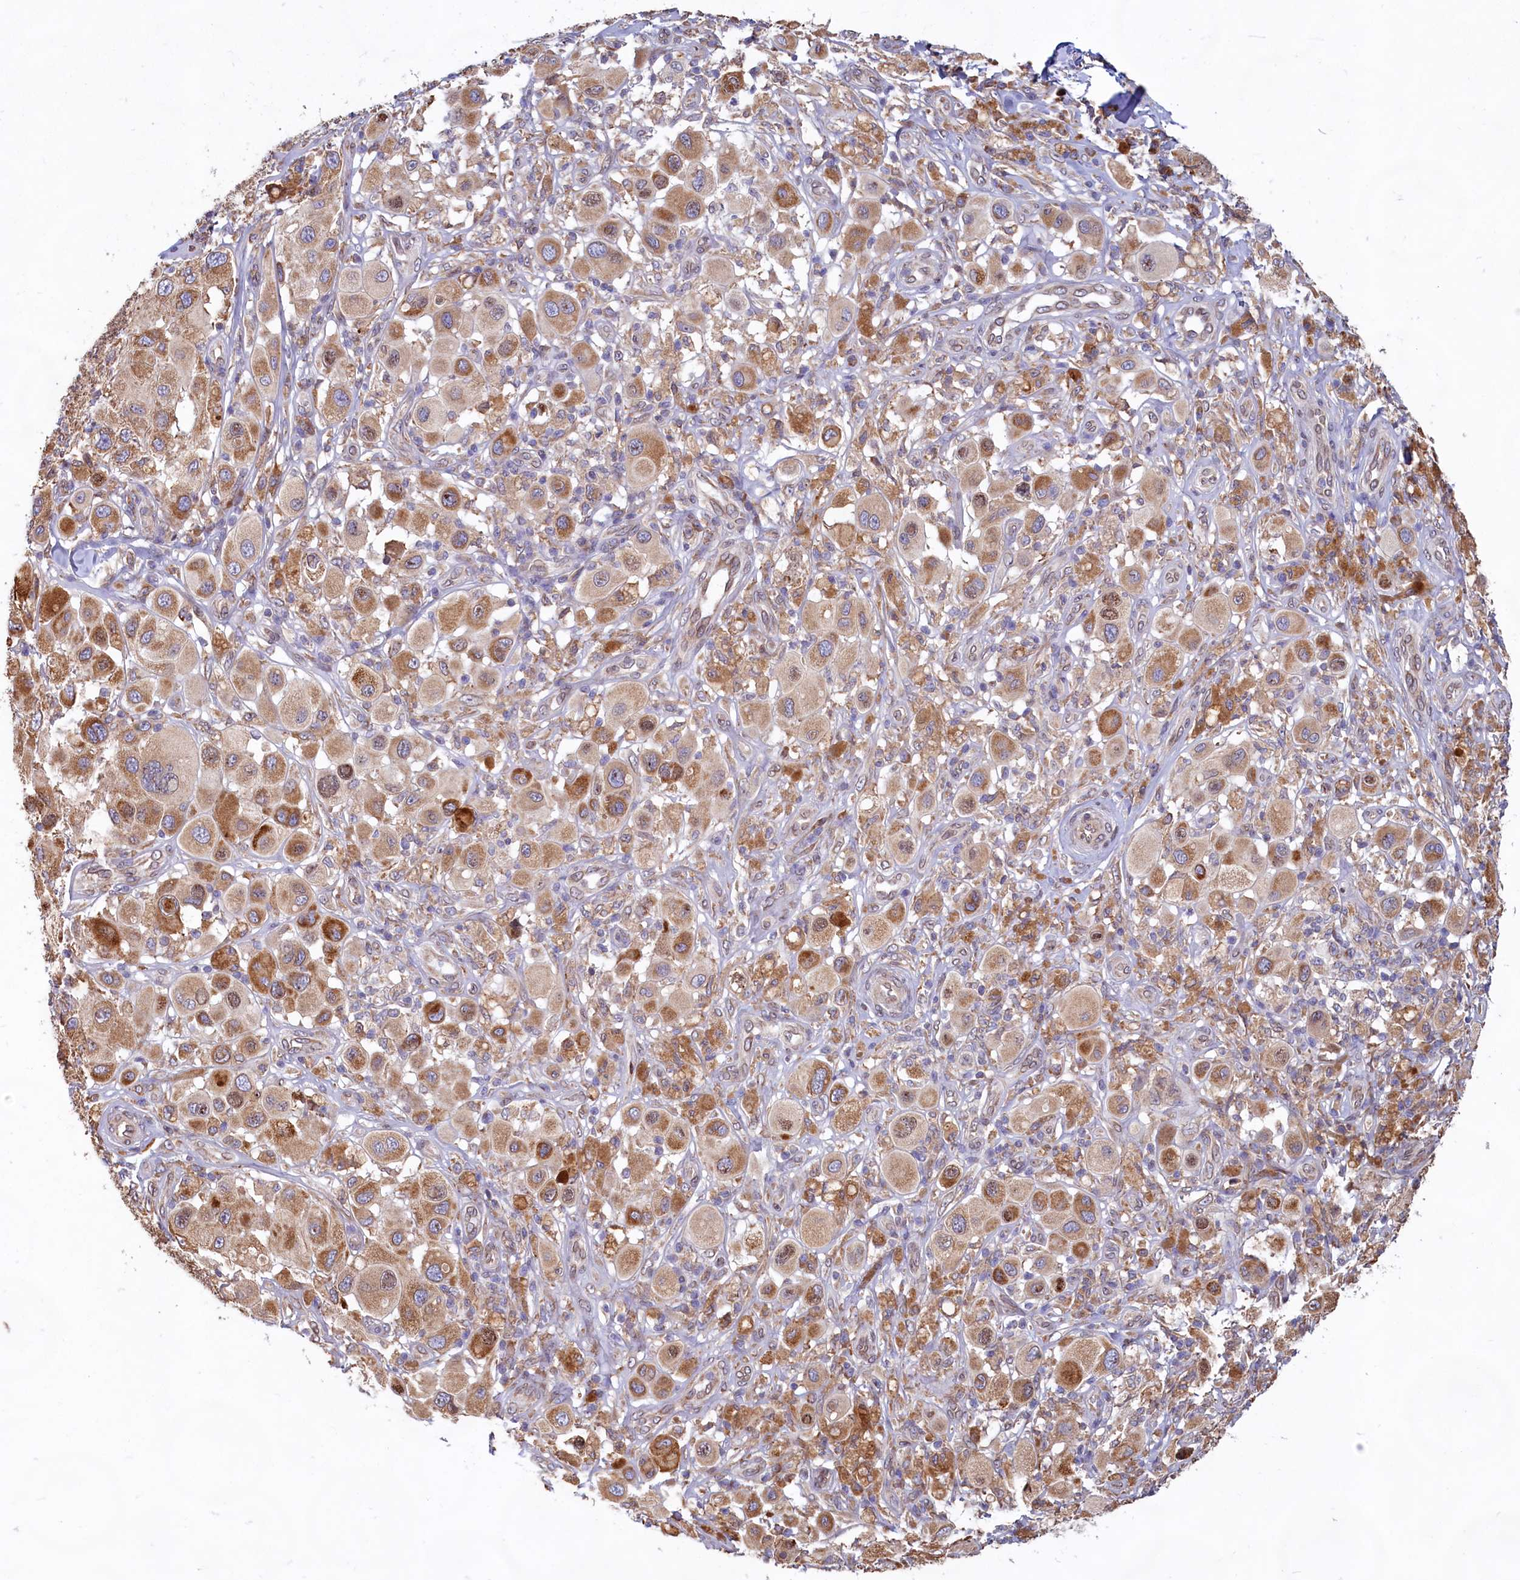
{"staining": {"intensity": "moderate", "quantity": ">75%", "location": "cytoplasmic/membranous"}, "tissue": "melanoma", "cell_type": "Tumor cells", "image_type": "cancer", "snomed": [{"axis": "morphology", "description": "Malignant melanoma, Metastatic site"}, {"axis": "topography", "description": "Skin"}], "caption": "The histopathology image shows a brown stain indicating the presence of a protein in the cytoplasmic/membranous of tumor cells in melanoma.", "gene": "TBC1D19", "patient": {"sex": "male", "age": 41}}